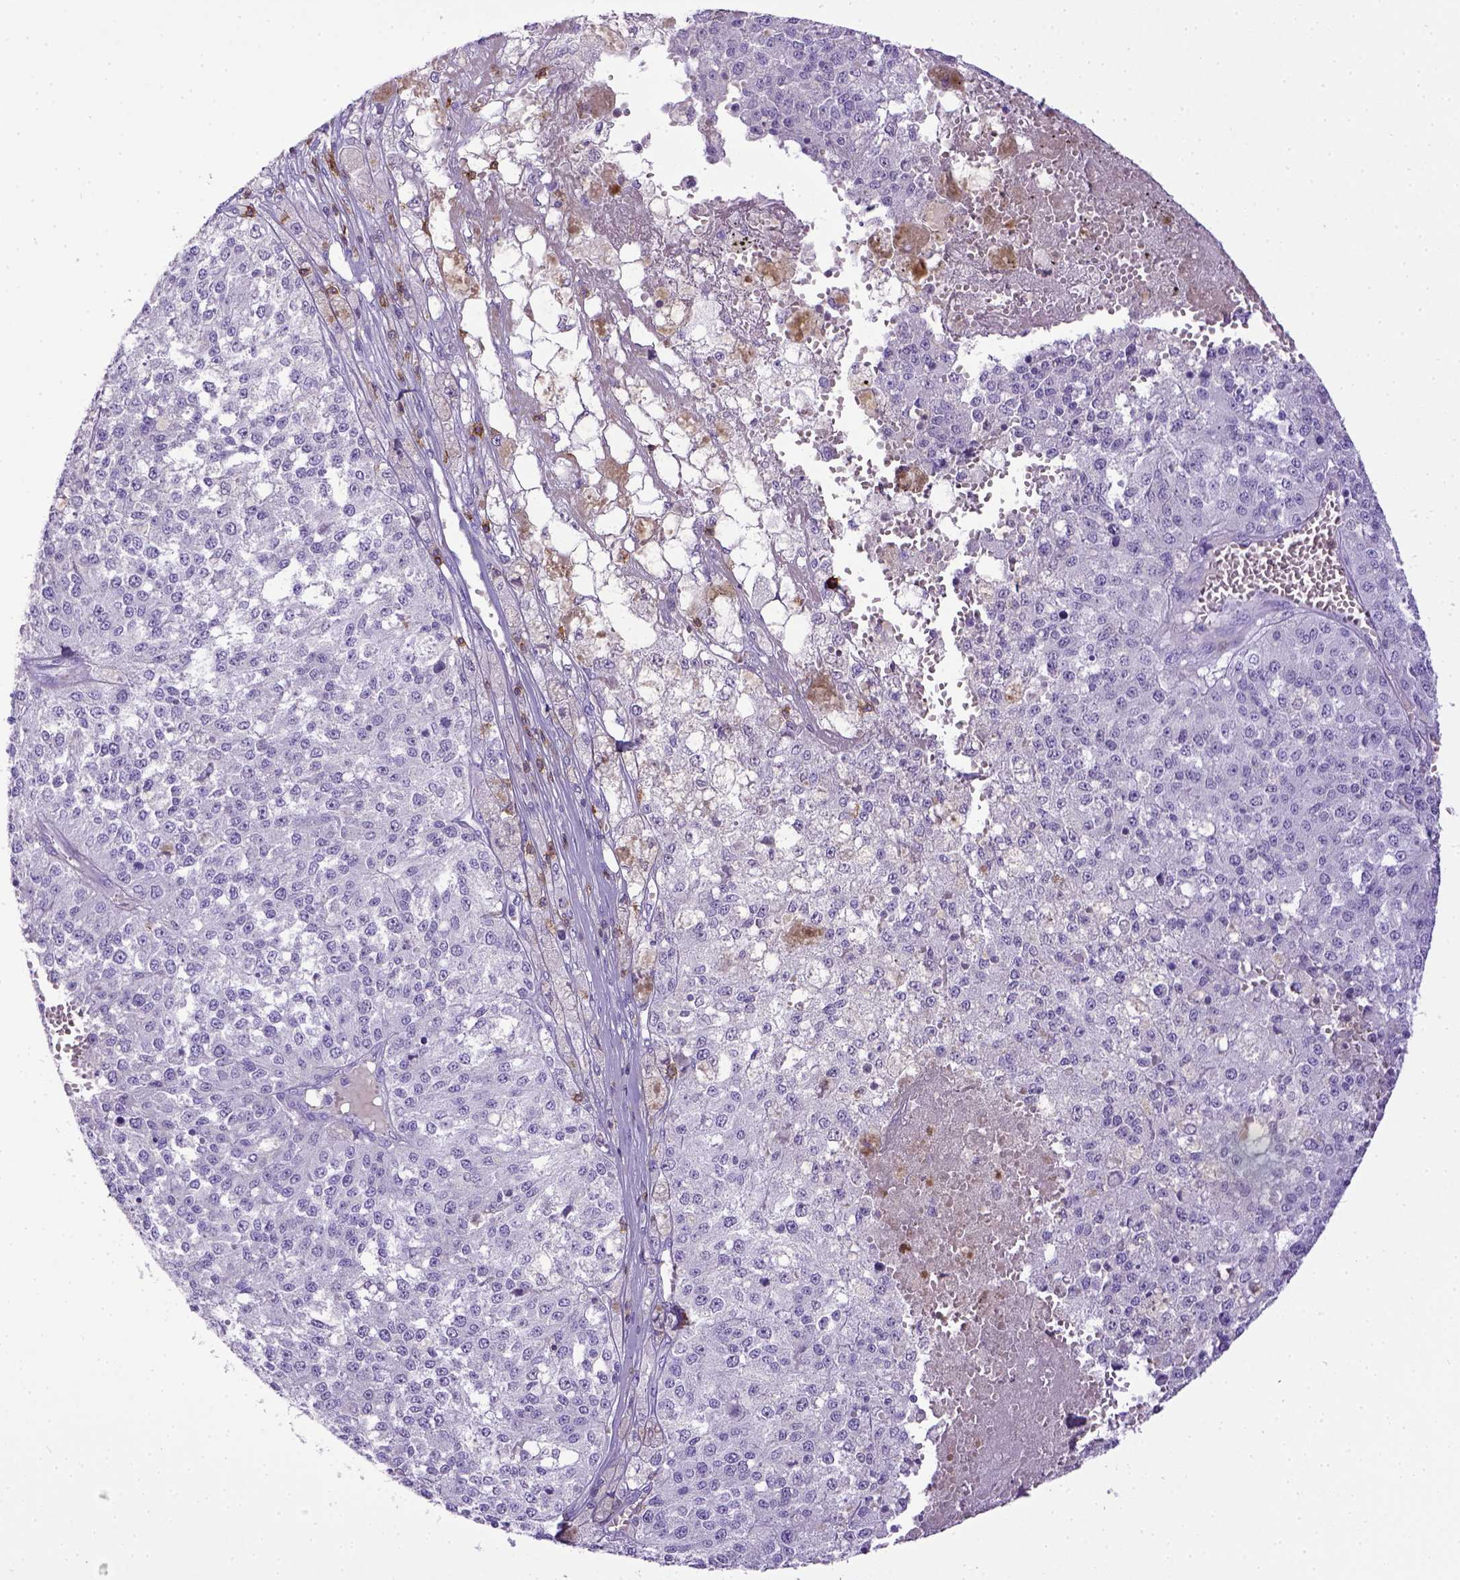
{"staining": {"intensity": "negative", "quantity": "none", "location": "none"}, "tissue": "melanoma", "cell_type": "Tumor cells", "image_type": "cancer", "snomed": [{"axis": "morphology", "description": "Malignant melanoma, Metastatic site"}, {"axis": "topography", "description": "Lymph node"}], "caption": "IHC image of neoplastic tissue: melanoma stained with DAB exhibits no significant protein positivity in tumor cells. (DAB (3,3'-diaminobenzidine) IHC, high magnification).", "gene": "CD3E", "patient": {"sex": "female", "age": 64}}